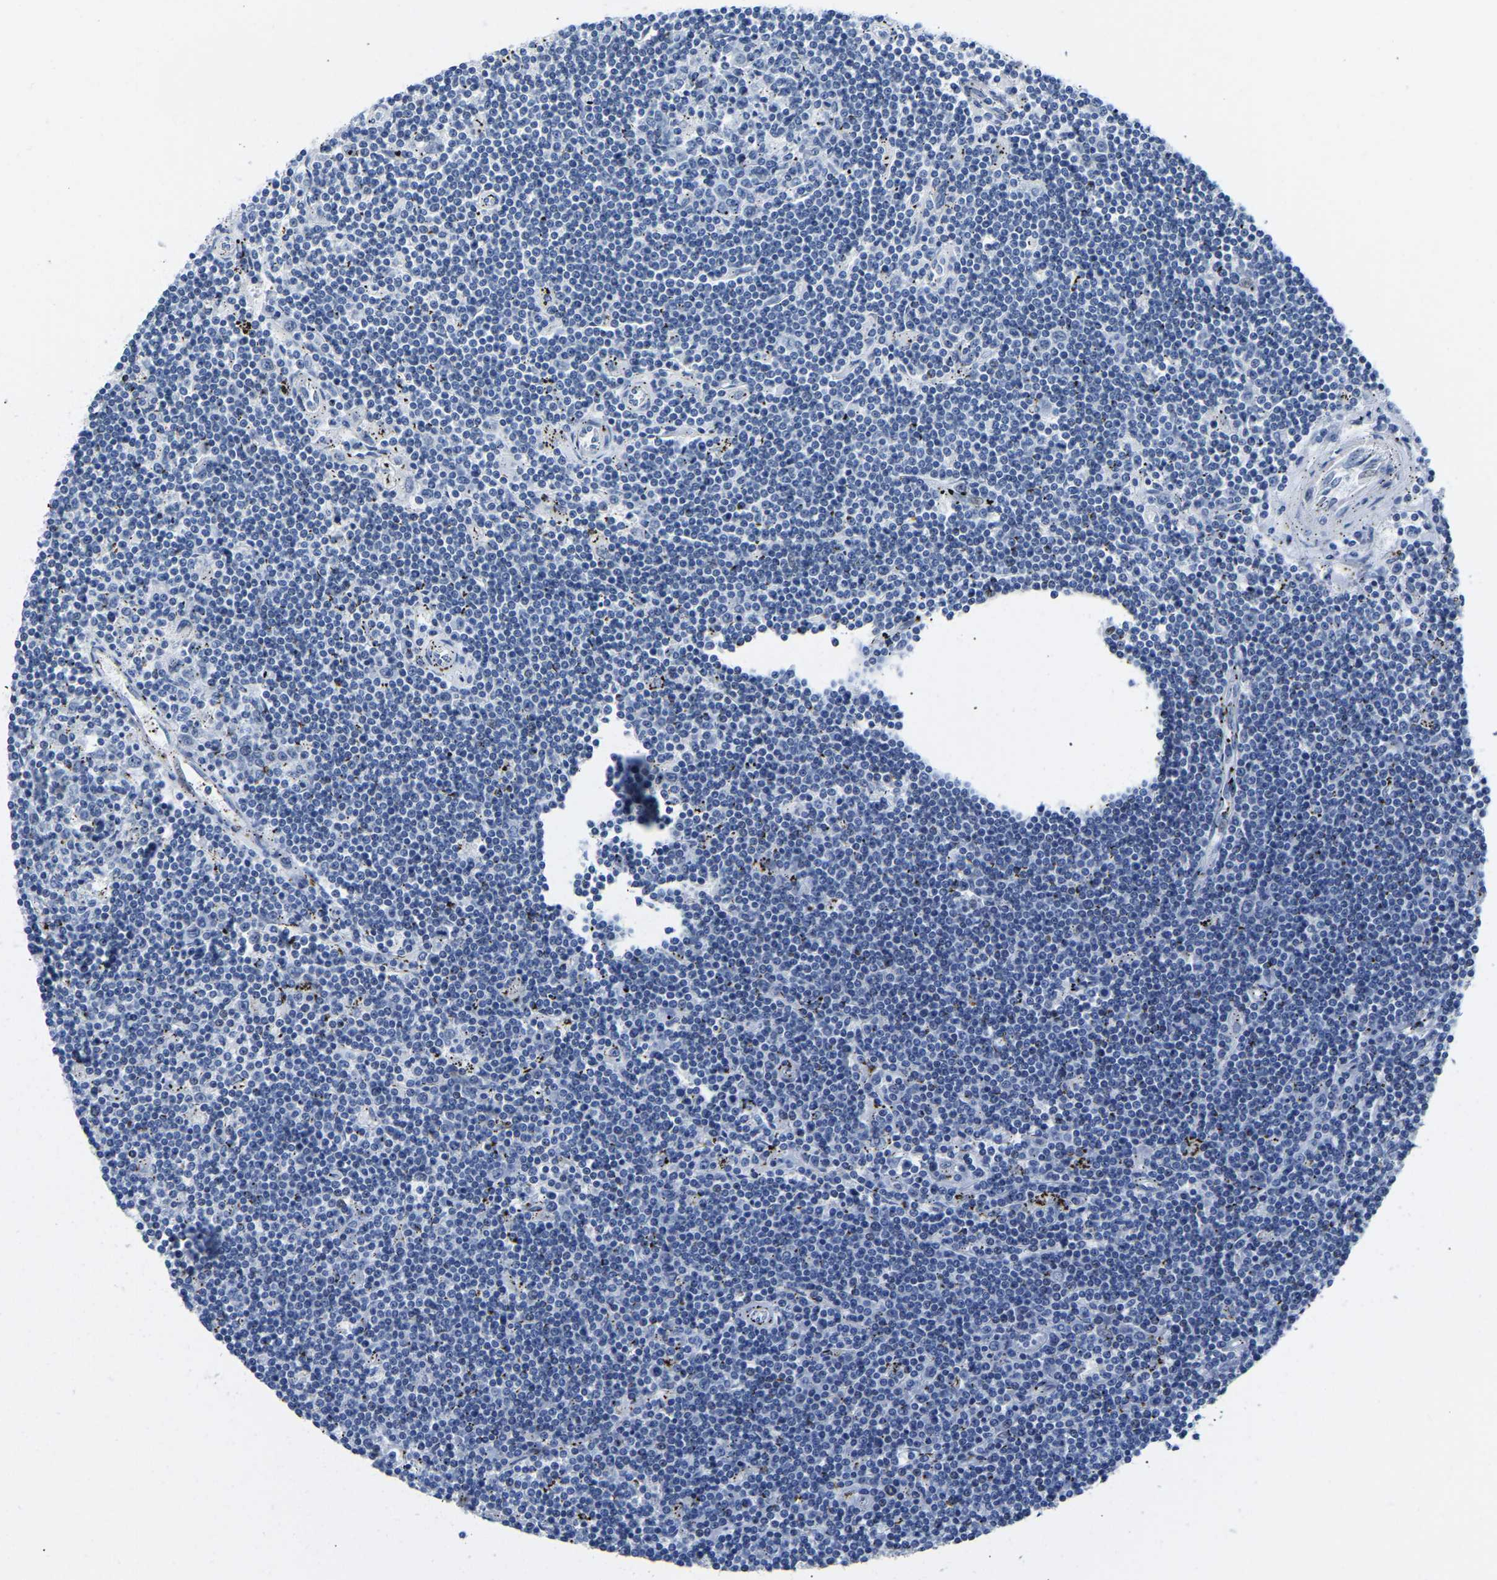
{"staining": {"intensity": "negative", "quantity": "none", "location": "none"}, "tissue": "lymphoma", "cell_type": "Tumor cells", "image_type": "cancer", "snomed": [{"axis": "morphology", "description": "Malignant lymphoma, non-Hodgkin's type, Low grade"}, {"axis": "topography", "description": "Spleen"}], "caption": "IHC image of neoplastic tissue: low-grade malignant lymphoma, non-Hodgkin's type stained with DAB demonstrates no significant protein expression in tumor cells. (Immunohistochemistry, brightfield microscopy, high magnification).", "gene": "UPK3A", "patient": {"sex": "male", "age": 76}}